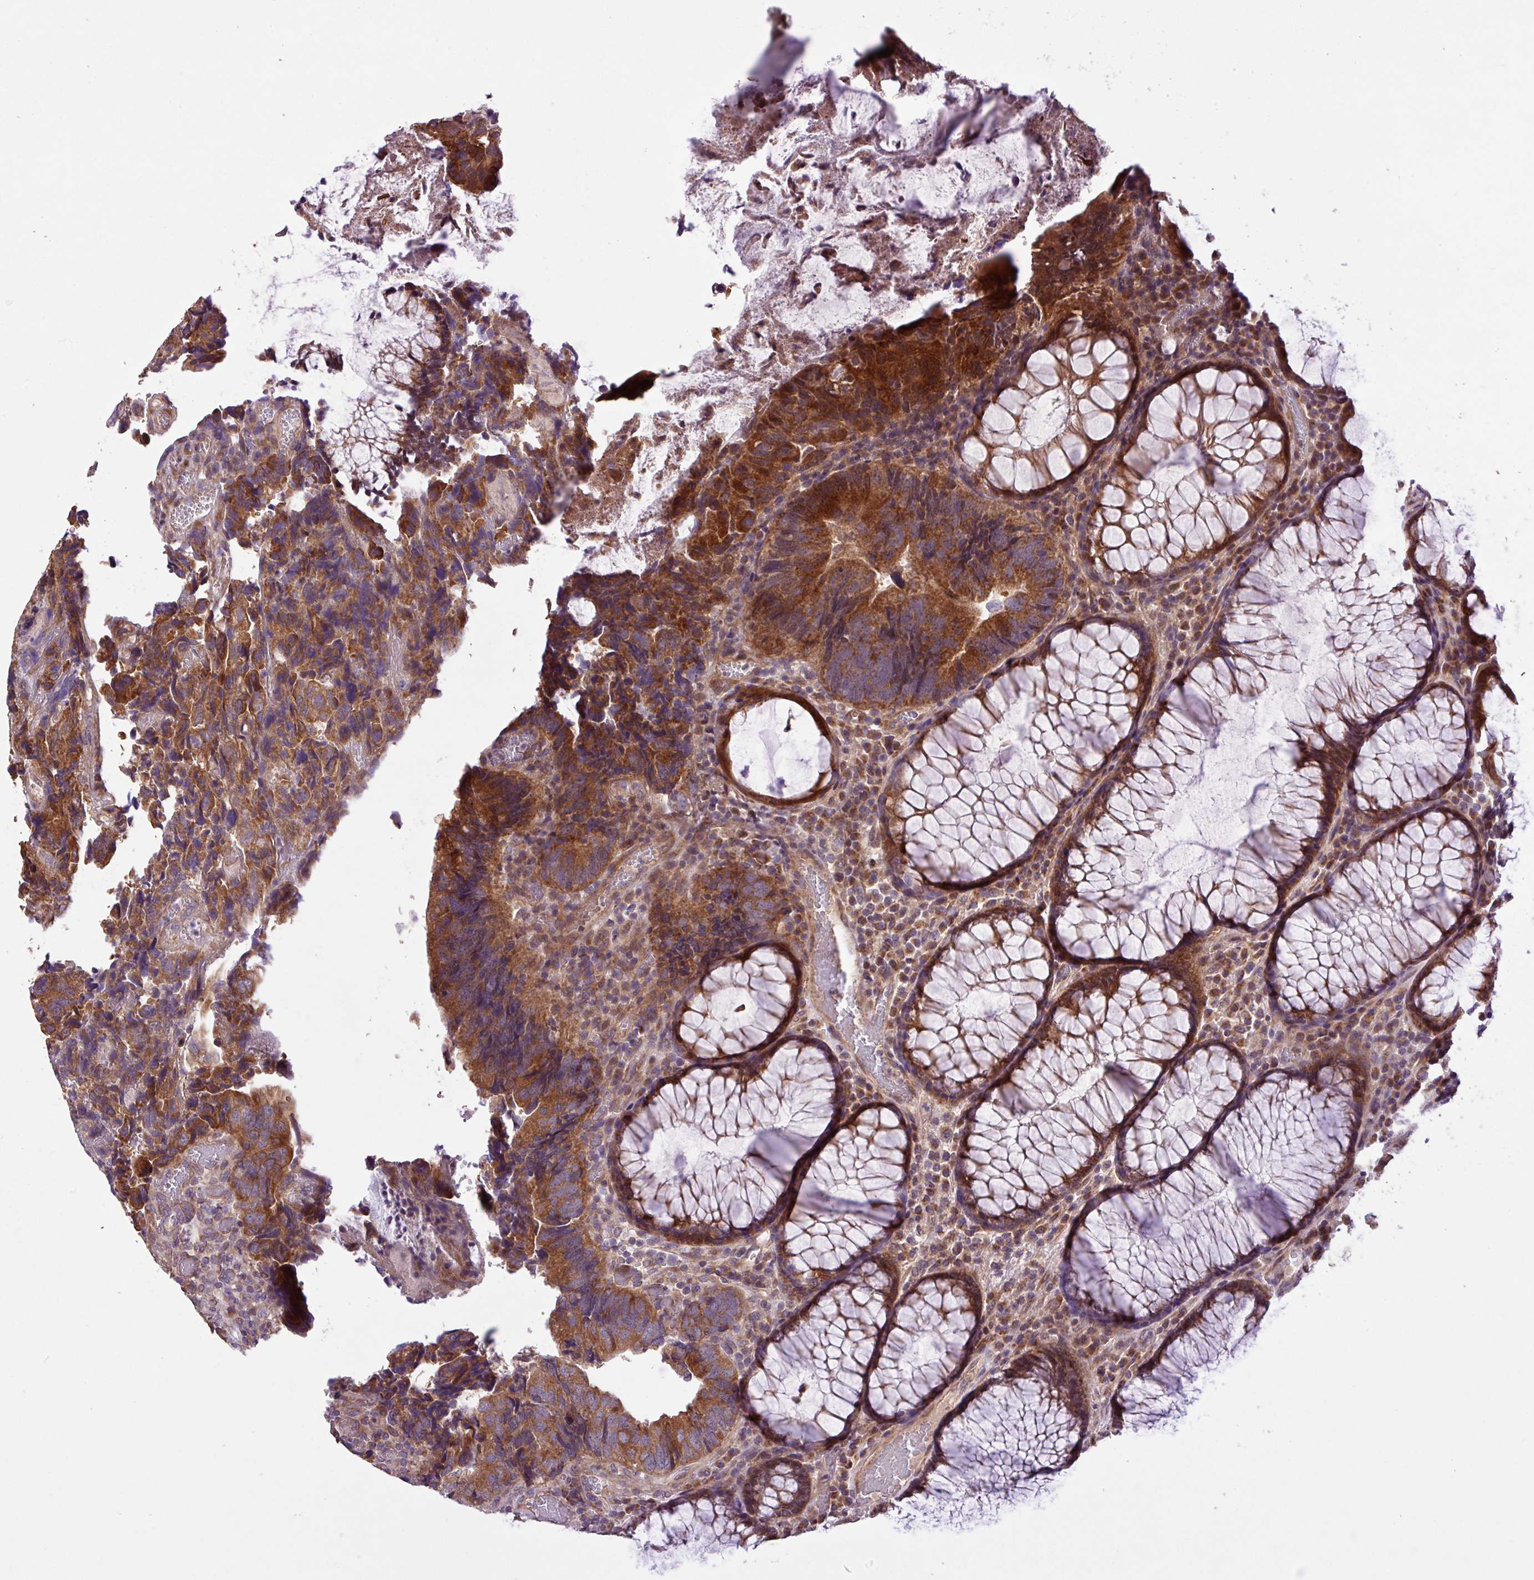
{"staining": {"intensity": "strong", "quantity": "25%-75%", "location": "cytoplasmic/membranous"}, "tissue": "colorectal cancer", "cell_type": "Tumor cells", "image_type": "cancer", "snomed": [{"axis": "morphology", "description": "Adenocarcinoma, NOS"}, {"axis": "topography", "description": "Colon"}], "caption": "Protein expression by IHC reveals strong cytoplasmic/membranous positivity in about 25%-75% of tumor cells in colorectal cancer. The protein of interest is shown in brown color, while the nuclei are stained blue.", "gene": "TIMM10B", "patient": {"sex": "female", "age": 67}}